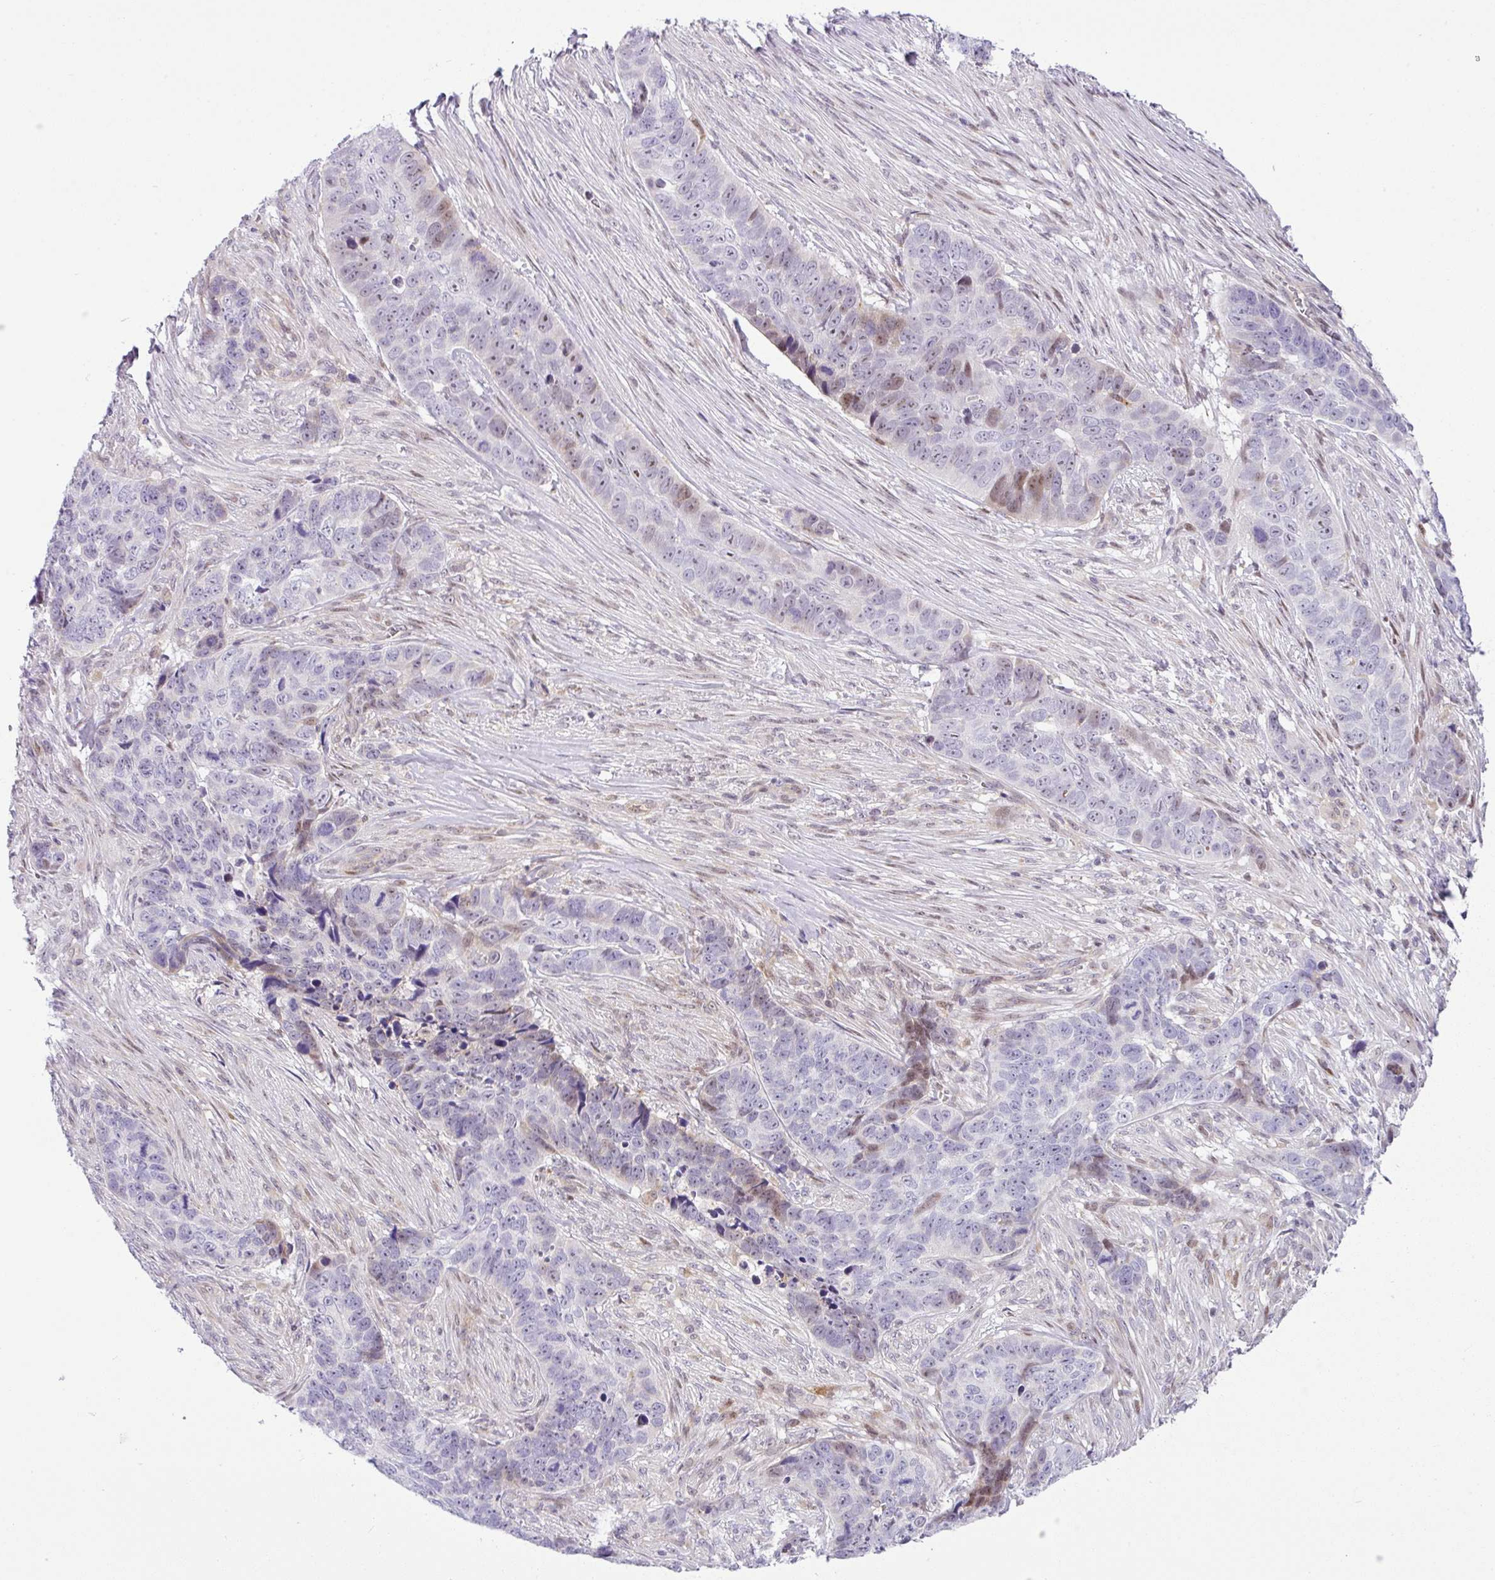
{"staining": {"intensity": "weak", "quantity": "<25%", "location": "nuclear"}, "tissue": "skin cancer", "cell_type": "Tumor cells", "image_type": "cancer", "snomed": [{"axis": "morphology", "description": "Basal cell carcinoma"}, {"axis": "topography", "description": "Skin"}], "caption": "This is a photomicrograph of immunohistochemistry (IHC) staining of skin basal cell carcinoma, which shows no staining in tumor cells.", "gene": "NDUFB2", "patient": {"sex": "female", "age": 82}}